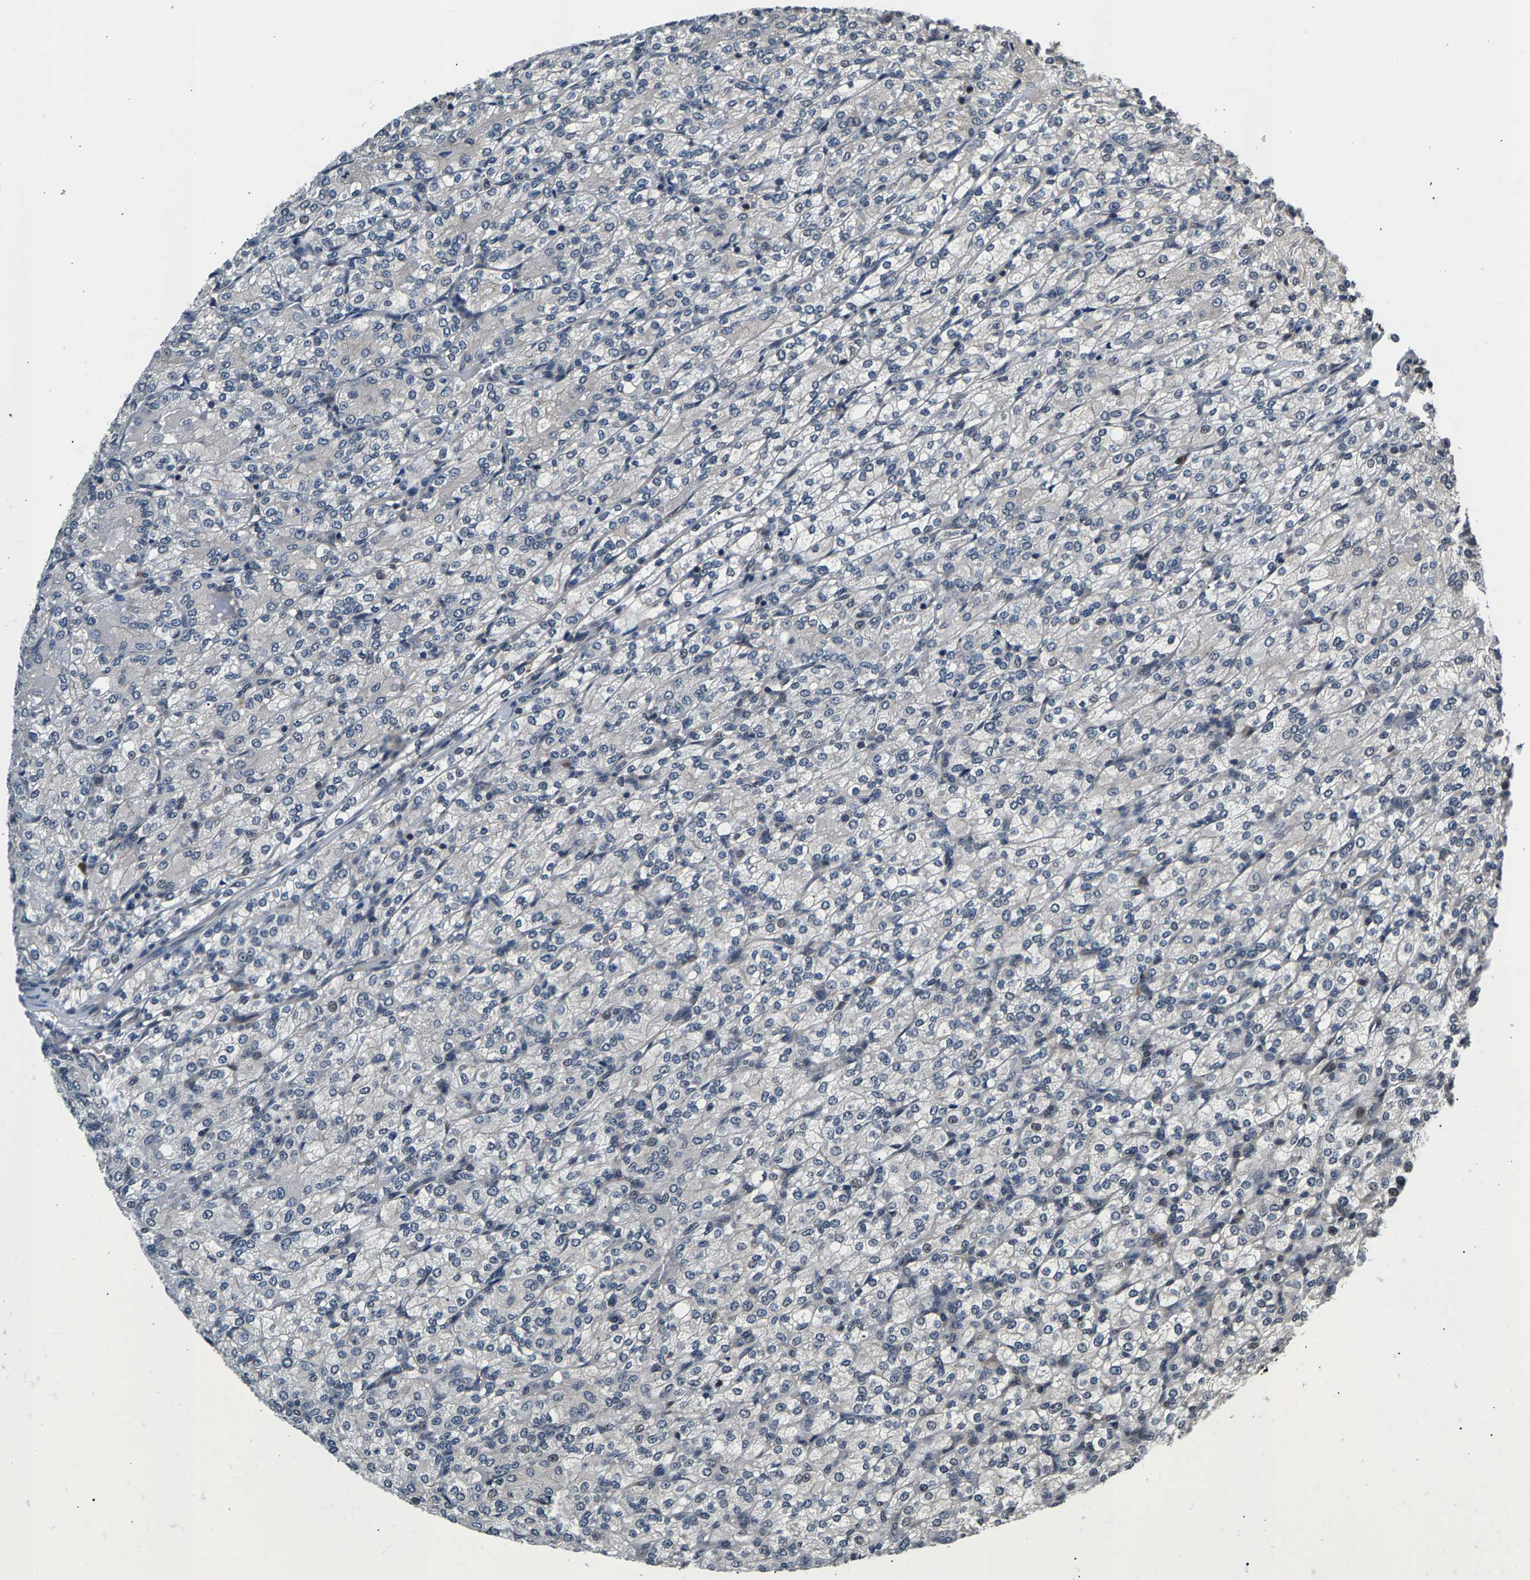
{"staining": {"intensity": "negative", "quantity": "none", "location": "none"}, "tissue": "renal cancer", "cell_type": "Tumor cells", "image_type": "cancer", "snomed": [{"axis": "morphology", "description": "Adenocarcinoma, NOS"}, {"axis": "topography", "description": "Kidney"}], "caption": "IHC image of neoplastic tissue: human adenocarcinoma (renal) stained with DAB (3,3'-diaminobenzidine) shows no significant protein expression in tumor cells. The staining is performed using DAB (3,3'-diaminobenzidine) brown chromogen with nuclei counter-stained in using hematoxylin.", "gene": "RBM33", "patient": {"sex": "male", "age": 77}}